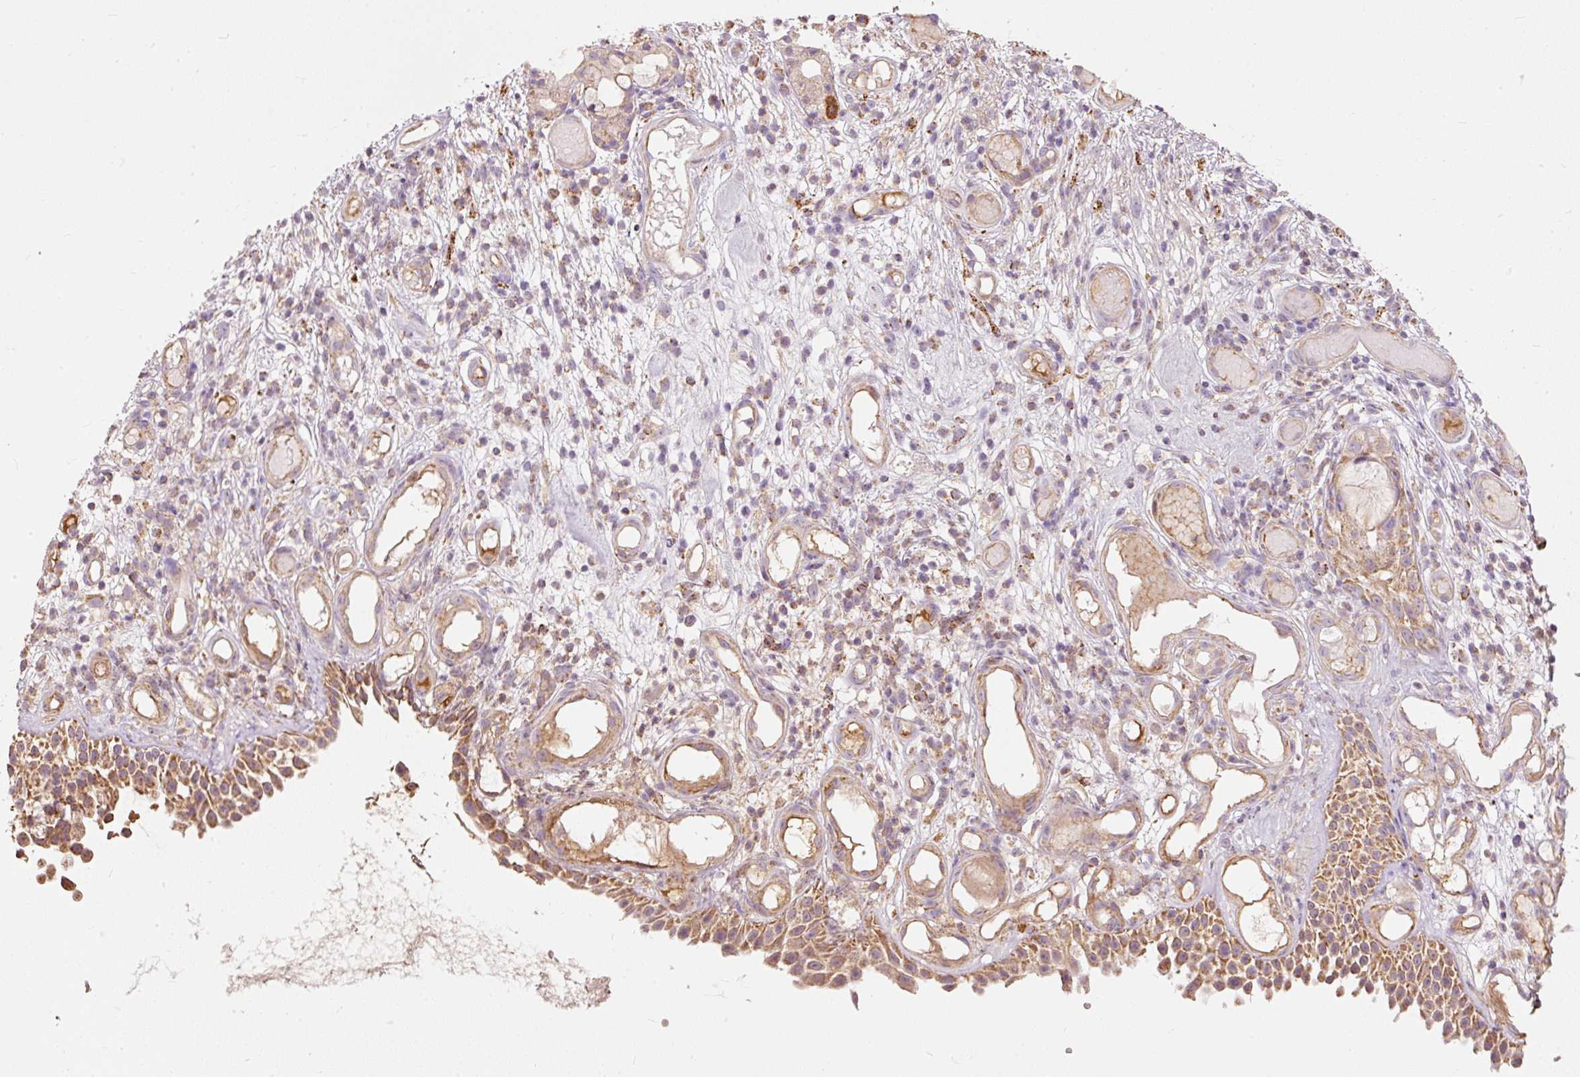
{"staining": {"intensity": "moderate", "quantity": "25%-75%", "location": "cytoplasmic/membranous"}, "tissue": "nasopharynx", "cell_type": "Respiratory epithelial cells", "image_type": "normal", "snomed": [{"axis": "morphology", "description": "Normal tissue, NOS"}, {"axis": "morphology", "description": "Inflammation, NOS"}, {"axis": "topography", "description": "Nasopharynx"}], "caption": "Immunohistochemistry (DAB) staining of benign nasopharynx demonstrates moderate cytoplasmic/membranous protein expression in about 25%-75% of respiratory epithelial cells.", "gene": "PSENEN", "patient": {"sex": "male", "age": 54}}